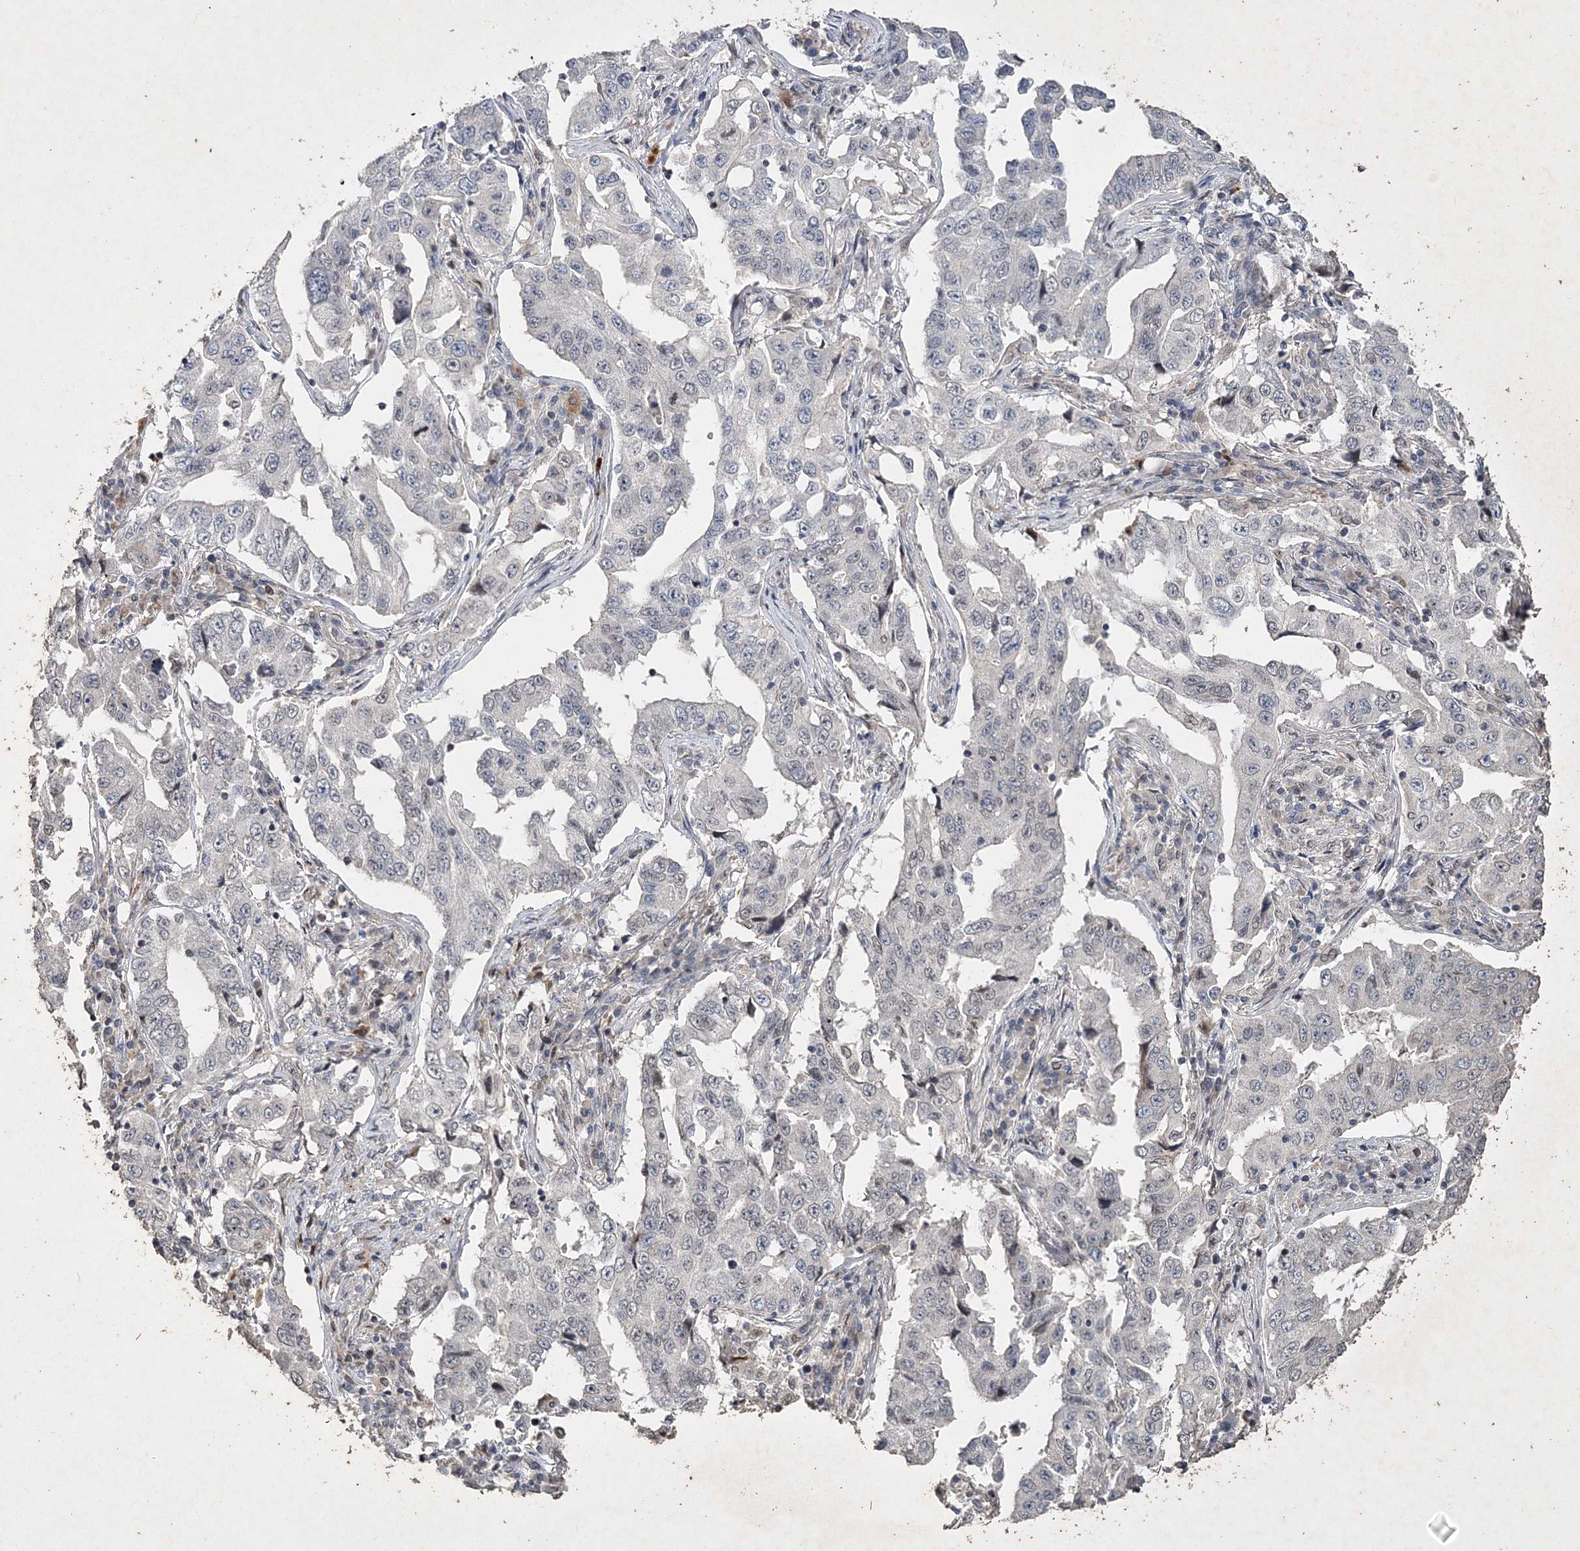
{"staining": {"intensity": "negative", "quantity": "none", "location": "none"}, "tissue": "lung cancer", "cell_type": "Tumor cells", "image_type": "cancer", "snomed": [{"axis": "morphology", "description": "Adenocarcinoma, NOS"}, {"axis": "topography", "description": "Lung"}], "caption": "Tumor cells show no significant positivity in lung cancer.", "gene": "C3orf38", "patient": {"sex": "female", "age": 51}}